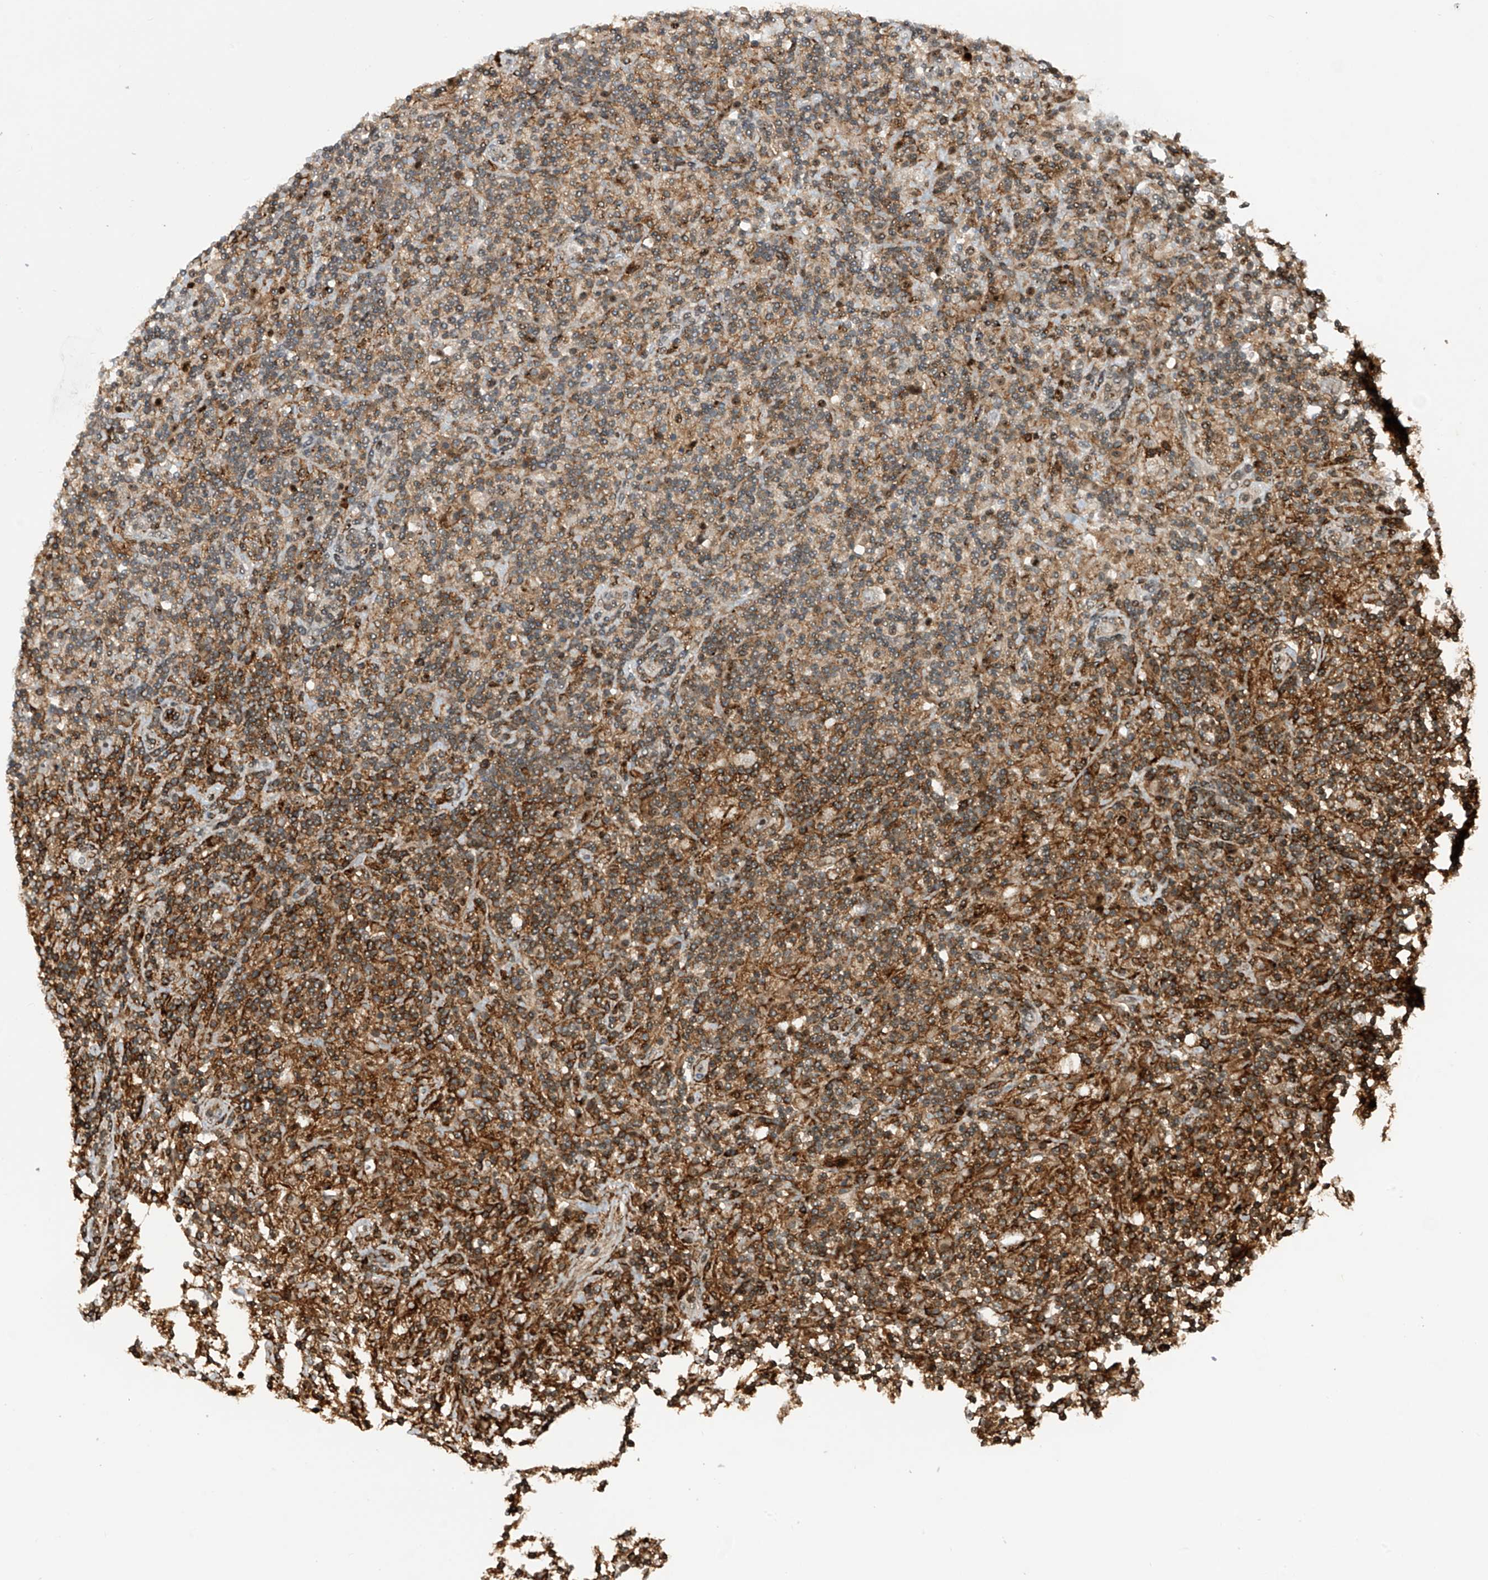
{"staining": {"intensity": "moderate", "quantity": "<25%", "location": "nuclear"}, "tissue": "lymphoma", "cell_type": "Tumor cells", "image_type": "cancer", "snomed": [{"axis": "morphology", "description": "Hodgkin's disease, NOS"}, {"axis": "topography", "description": "Lymph node"}], "caption": "Protein expression analysis of human lymphoma reveals moderate nuclear positivity in about <25% of tumor cells.", "gene": "REPIN1", "patient": {"sex": "male", "age": 70}}